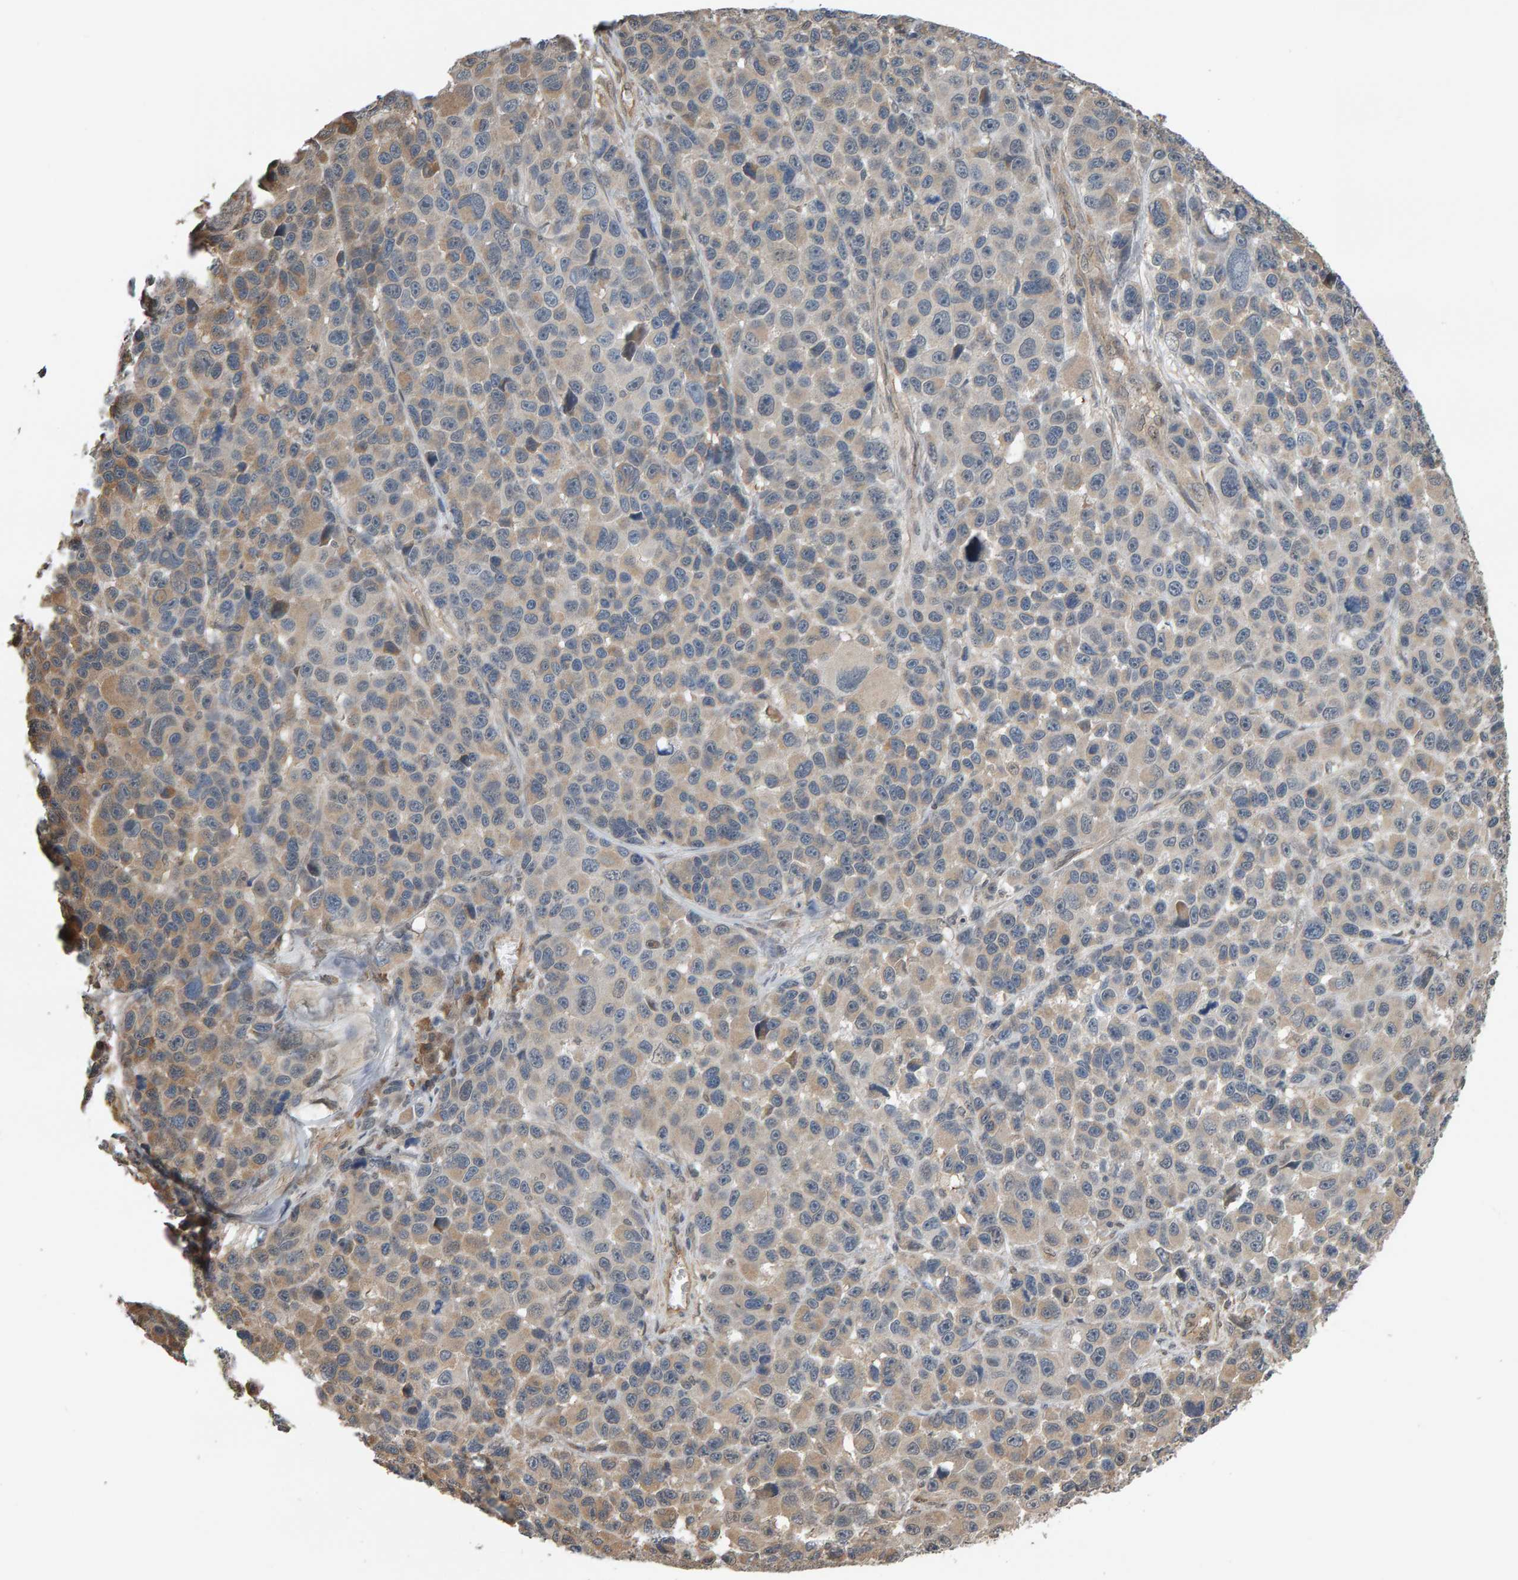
{"staining": {"intensity": "weak", "quantity": "<25%", "location": "cytoplasmic/membranous"}, "tissue": "melanoma", "cell_type": "Tumor cells", "image_type": "cancer", "snomed": [{"axis": "morphology", "description": "Malignant melanoma, NOS"}, {"axis": "topography", "description": "Skin"}], "caption": "The immunohistochemistry (IHC) histopathology image has no significant expression in tumor cells of malignant melanoma tissue. (DAB (3,3'-diaminobenzidine) immunohistochemistry (IHC), high magnification).", "gene": "COASY", "patient": {"sex": "male", "age": 53}}